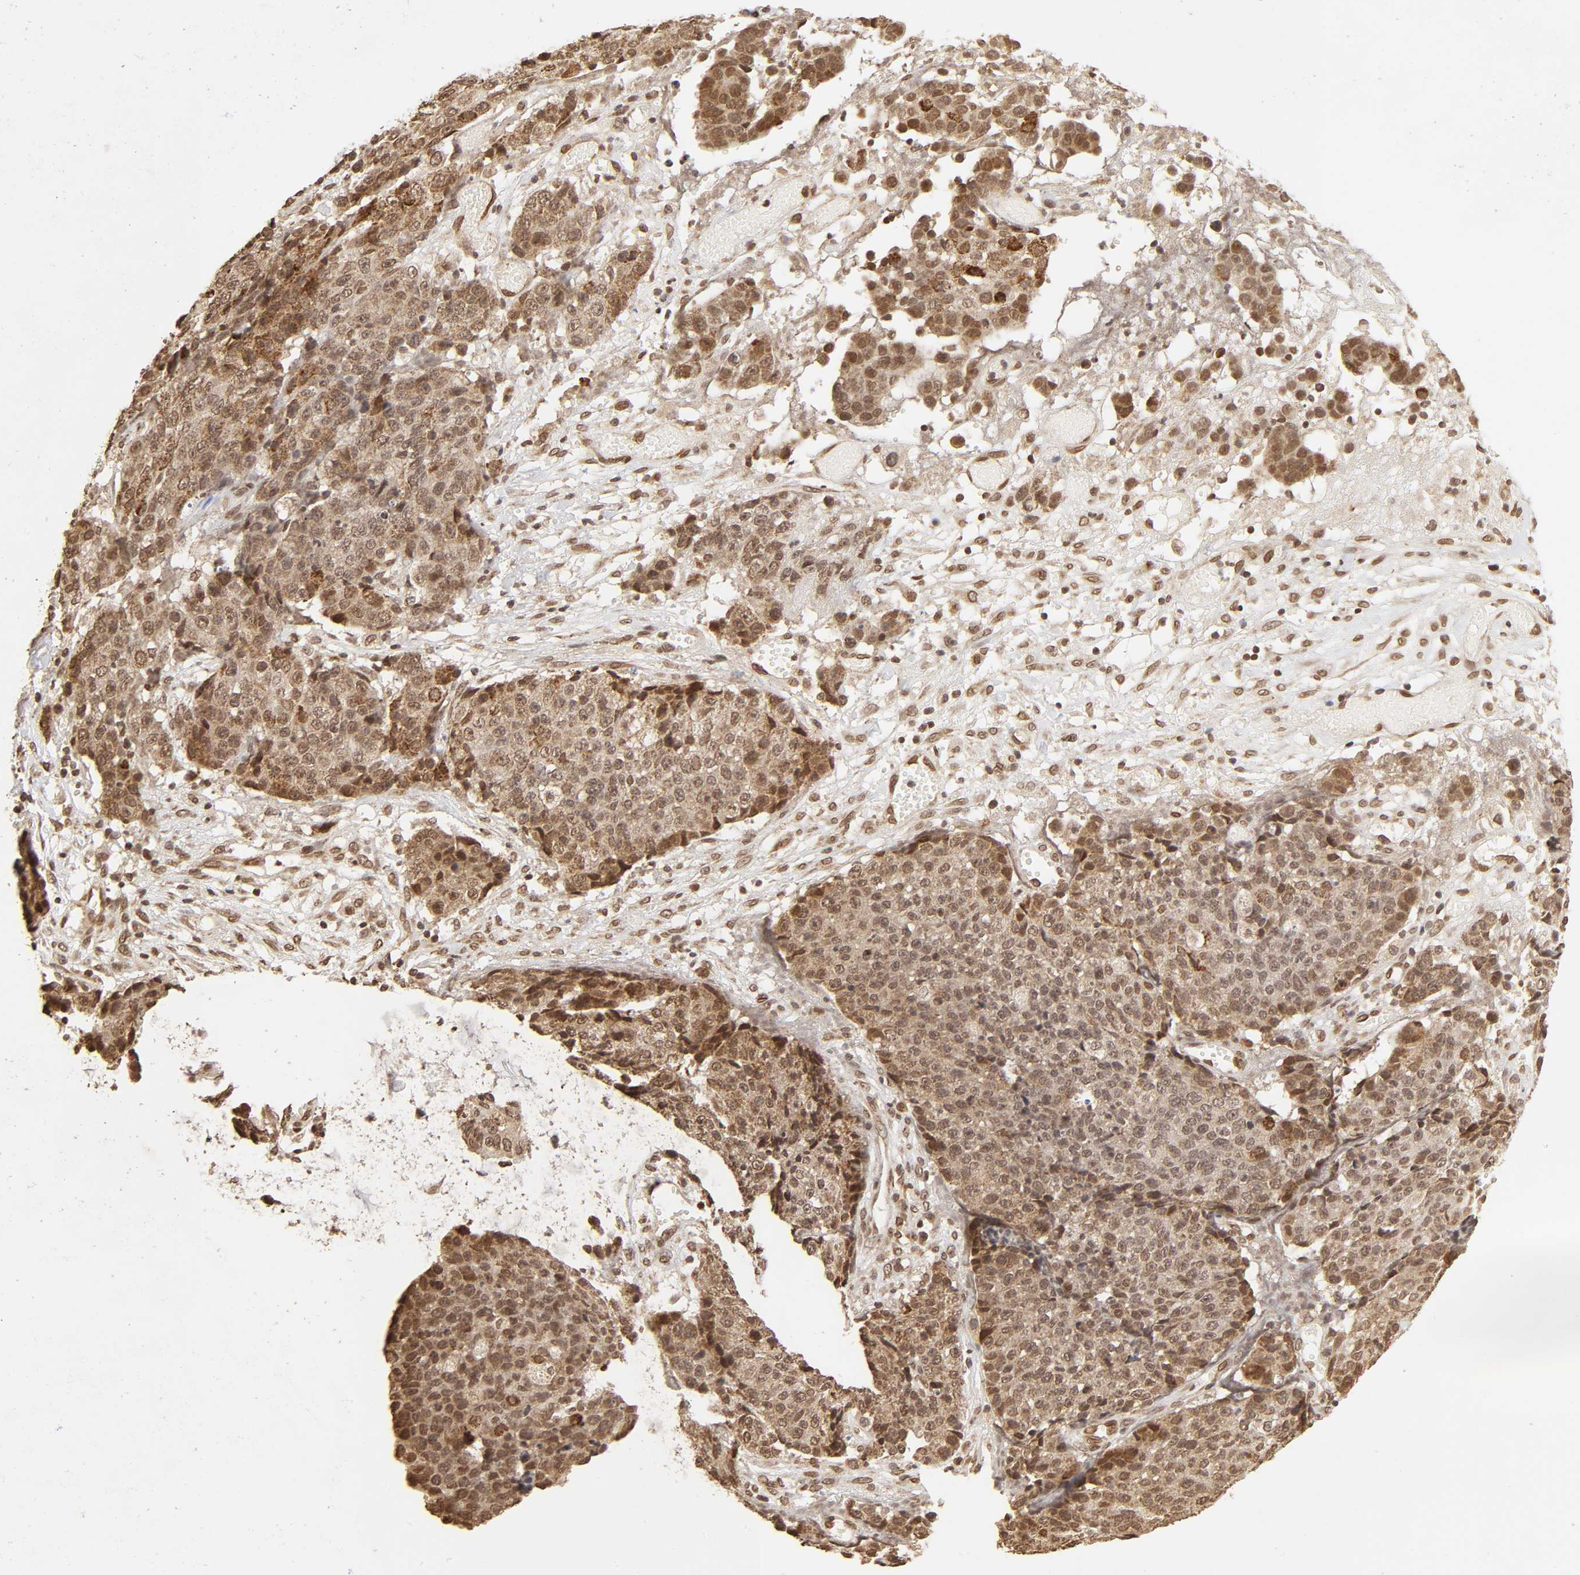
{"staining": {"intensity": "moderate", "quantity": ">75%", "location": "cytoplasmic/membranous,nuclear"}, "tissue": "ovarian cancer", "cell_type": "Tumor cells", "image_type": "cancer", "snomed": [{"axis": "morphology", "description": "Carcinoma, endometroid"}, {"axis": "topography", "description": "Ovary"}], "caption": "There is medium levels of moderate cytoplasmic/membranous and nuclear staining in tumor cells of ovarian cancer (endometroid carcinoma), as demonstrated by immunohistochemical staining (brown color).", "gene": "MLLT6", "patient": {"sex": "female", "age": 42}}